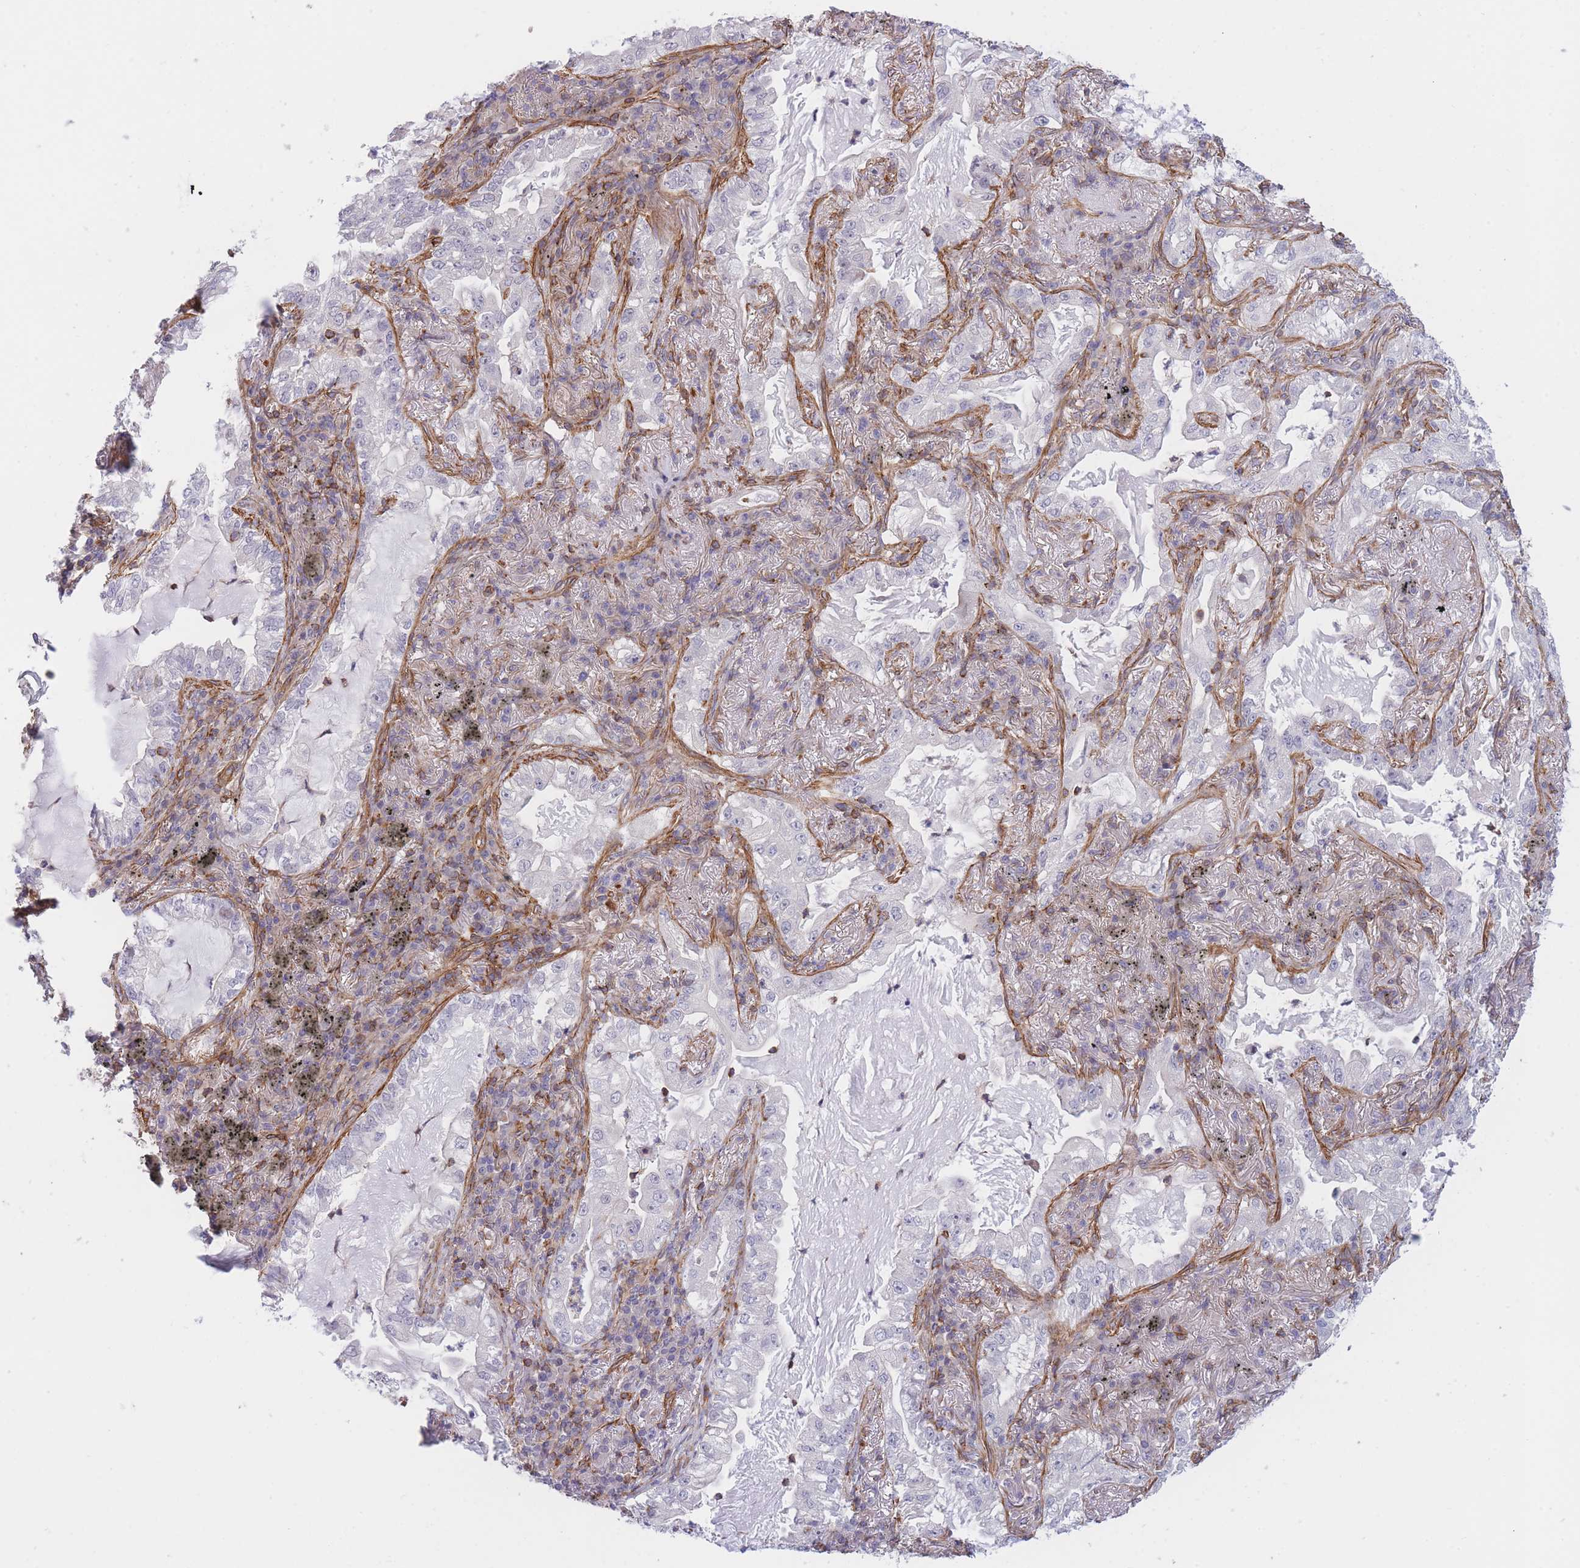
{"staining": {"intensity": "negative", "quantity": "none", "location": "none"}, "tissue": "lung cancer", "cell_type": "Tumor cells", "image_type": "cancer", "snomed": [{"axis": "morphology", "description": "Adenocarcinoma, NOS"}, {"axis": "topography", "description": "Lung"}], "caption": "DAB immunohistochemical staining of lung cancer (adenocarcinoma) reveals no significant expression in tumor cells.", "gene": "CDC25B", "patient": {"sex": "female", "age": 73}}